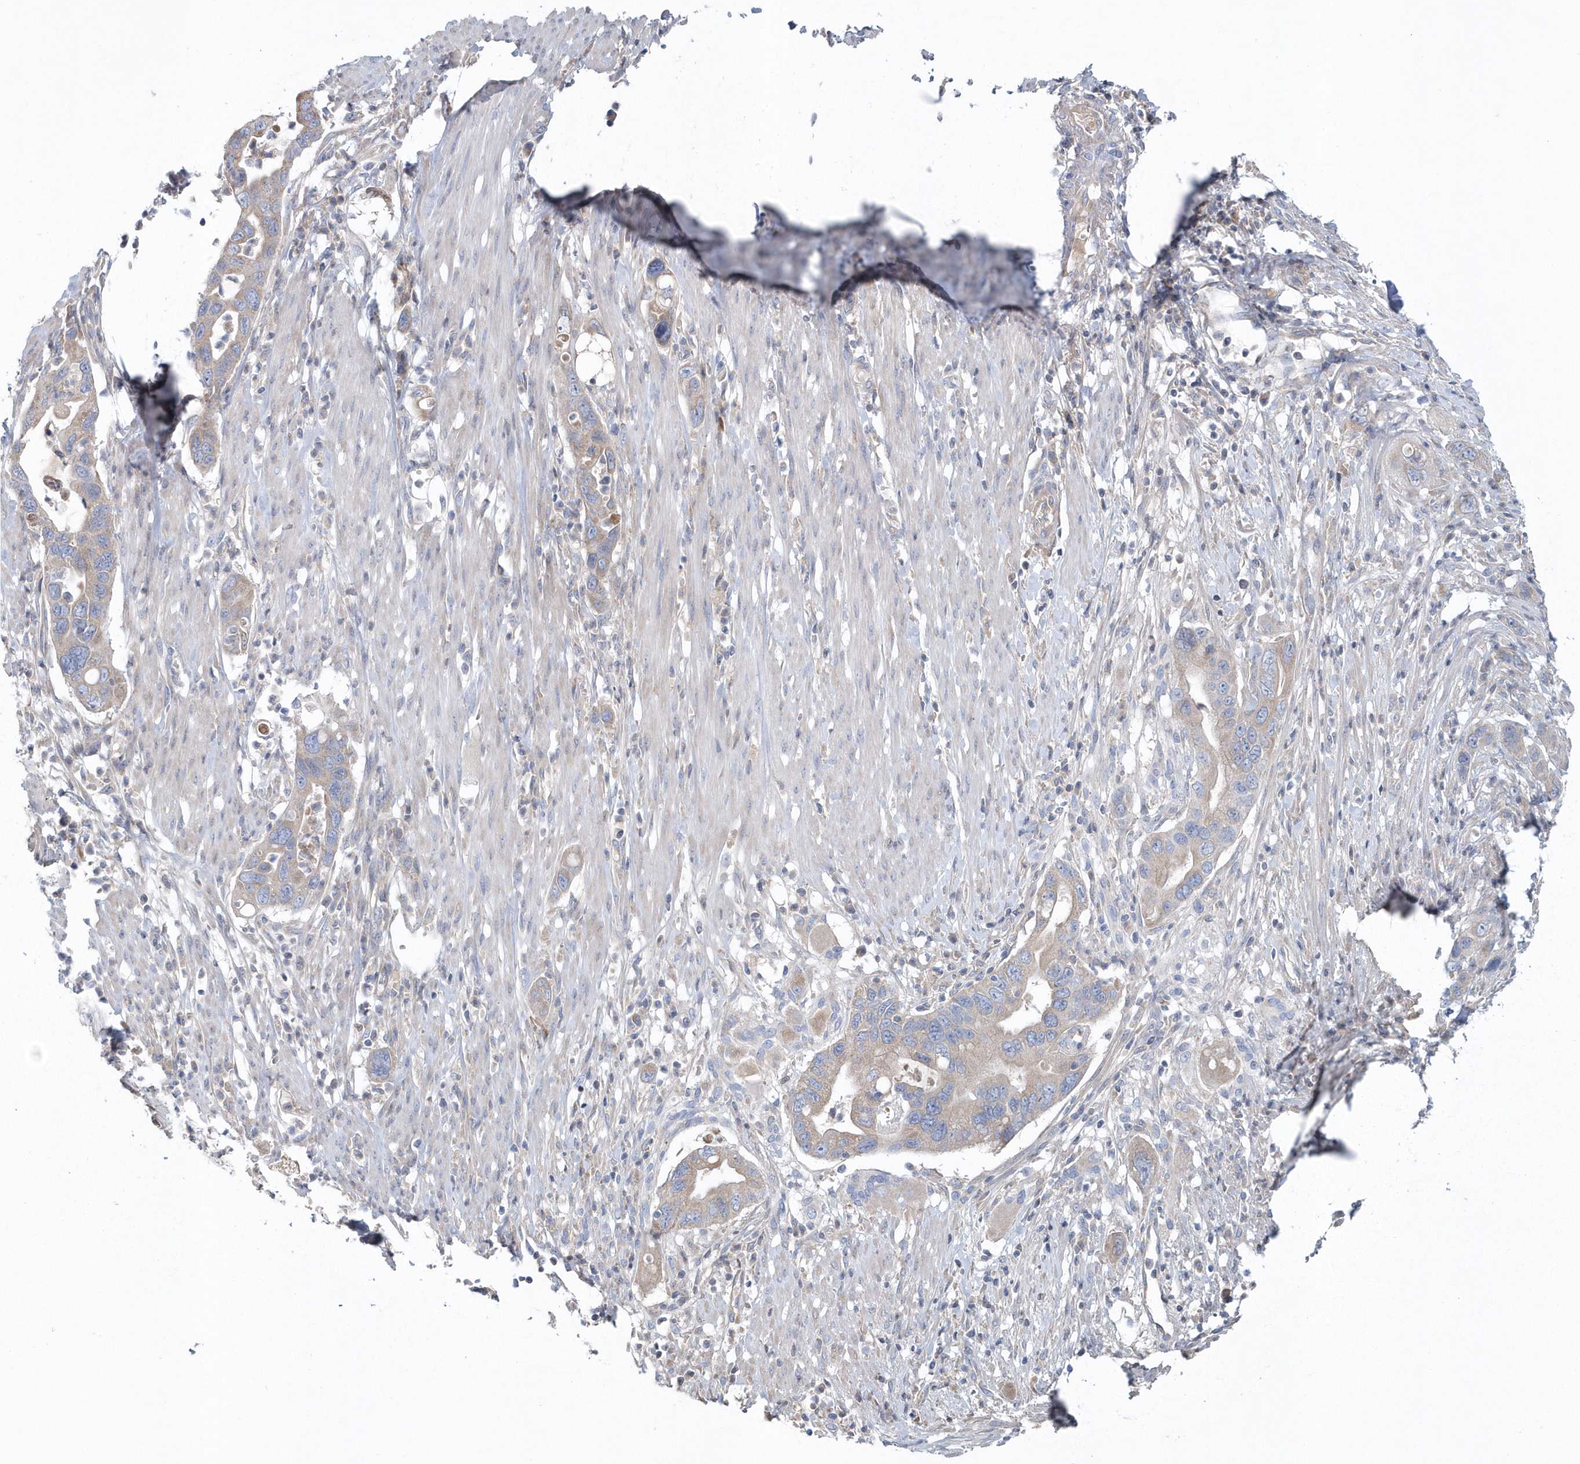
{"staining": {"intensity": "weak", "quantity": "<25%", "location": "cytoplasmic/membranous"}, "tissue": "pancreatic cancer", "cell_type": "Tumor cells", "image_type": "cancer", "snomed": [{"axis": "morphology", "description": "Adenocarcinoma, NOS"}, {"axis": "topography", "description": "Pancreas"}], "caption": "Immunohistochemistry (IHC) of pancreatic cancer exhibits no expression in tumor cells. (Stains: DAB (3,3'-diaminobenzidine) immunohistochemistry with hematoxylin counter stain, Microscopy: brightfield microscopy at high magnification).", "gene": "SPATA18", "patient": {"sex": "female", "age": 71}}